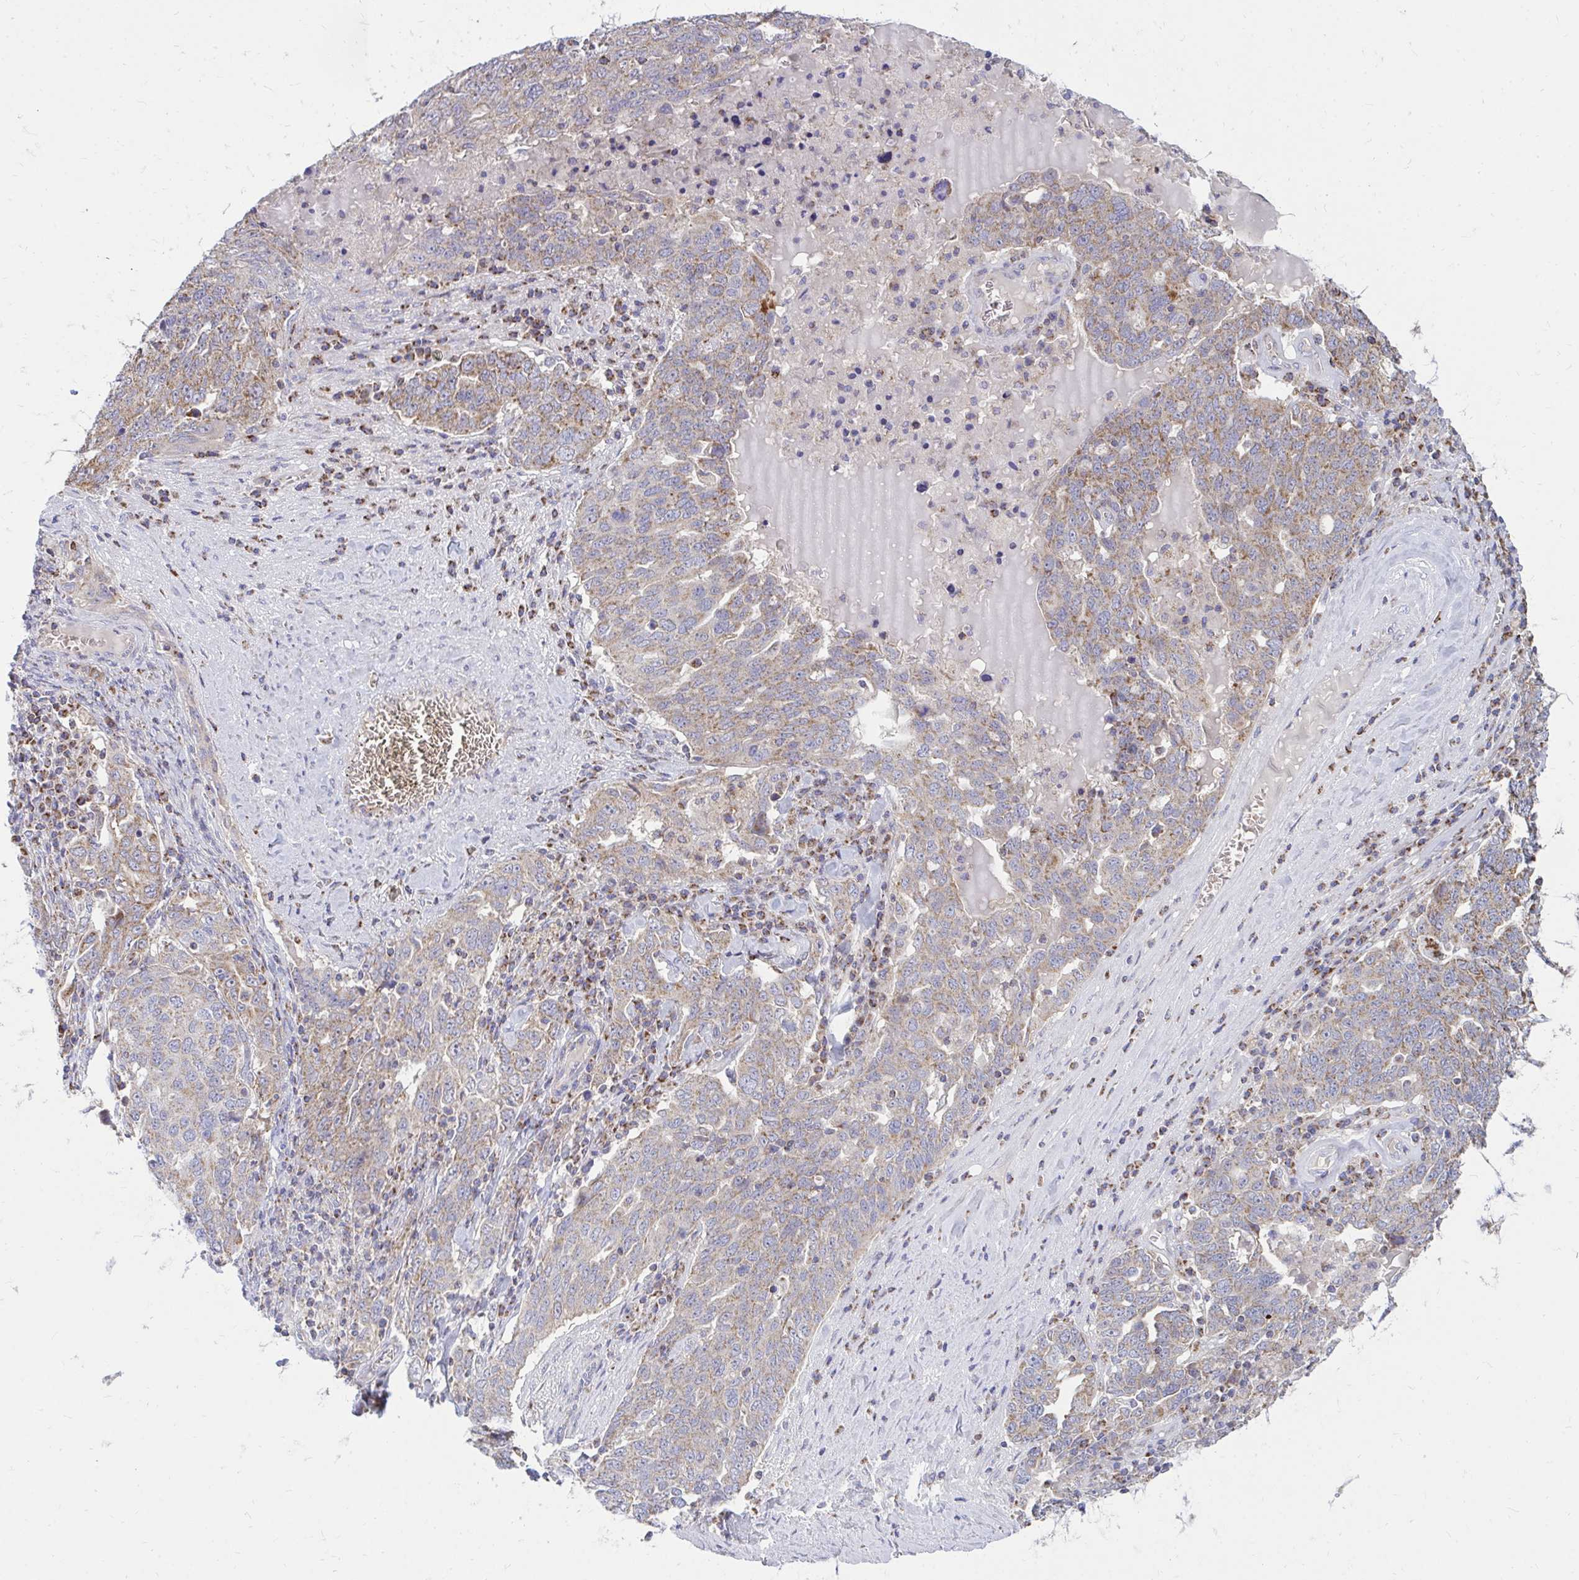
{"staining": {"intensity": "weak", "quantity": ">75%", "location": "cytoplasmic/membranous"}, "tissue": "ovarian cancer", "cell_type": "Tumor cells", "image_type": "cancer", "snomed": [{"axis": "morphology", "description": "Carcinoma, endometroid"}, {"axis": "topography", "description": "Ovary"}], "caption": "Protein staining by immunohistochemistry (IHC) displays weak cytoplasmic/membranous expression in approximately >75% of tumor cells in ovarian cancer.", "gene": "OR10R2", "patient": {"sex": "female", "age": 62}}